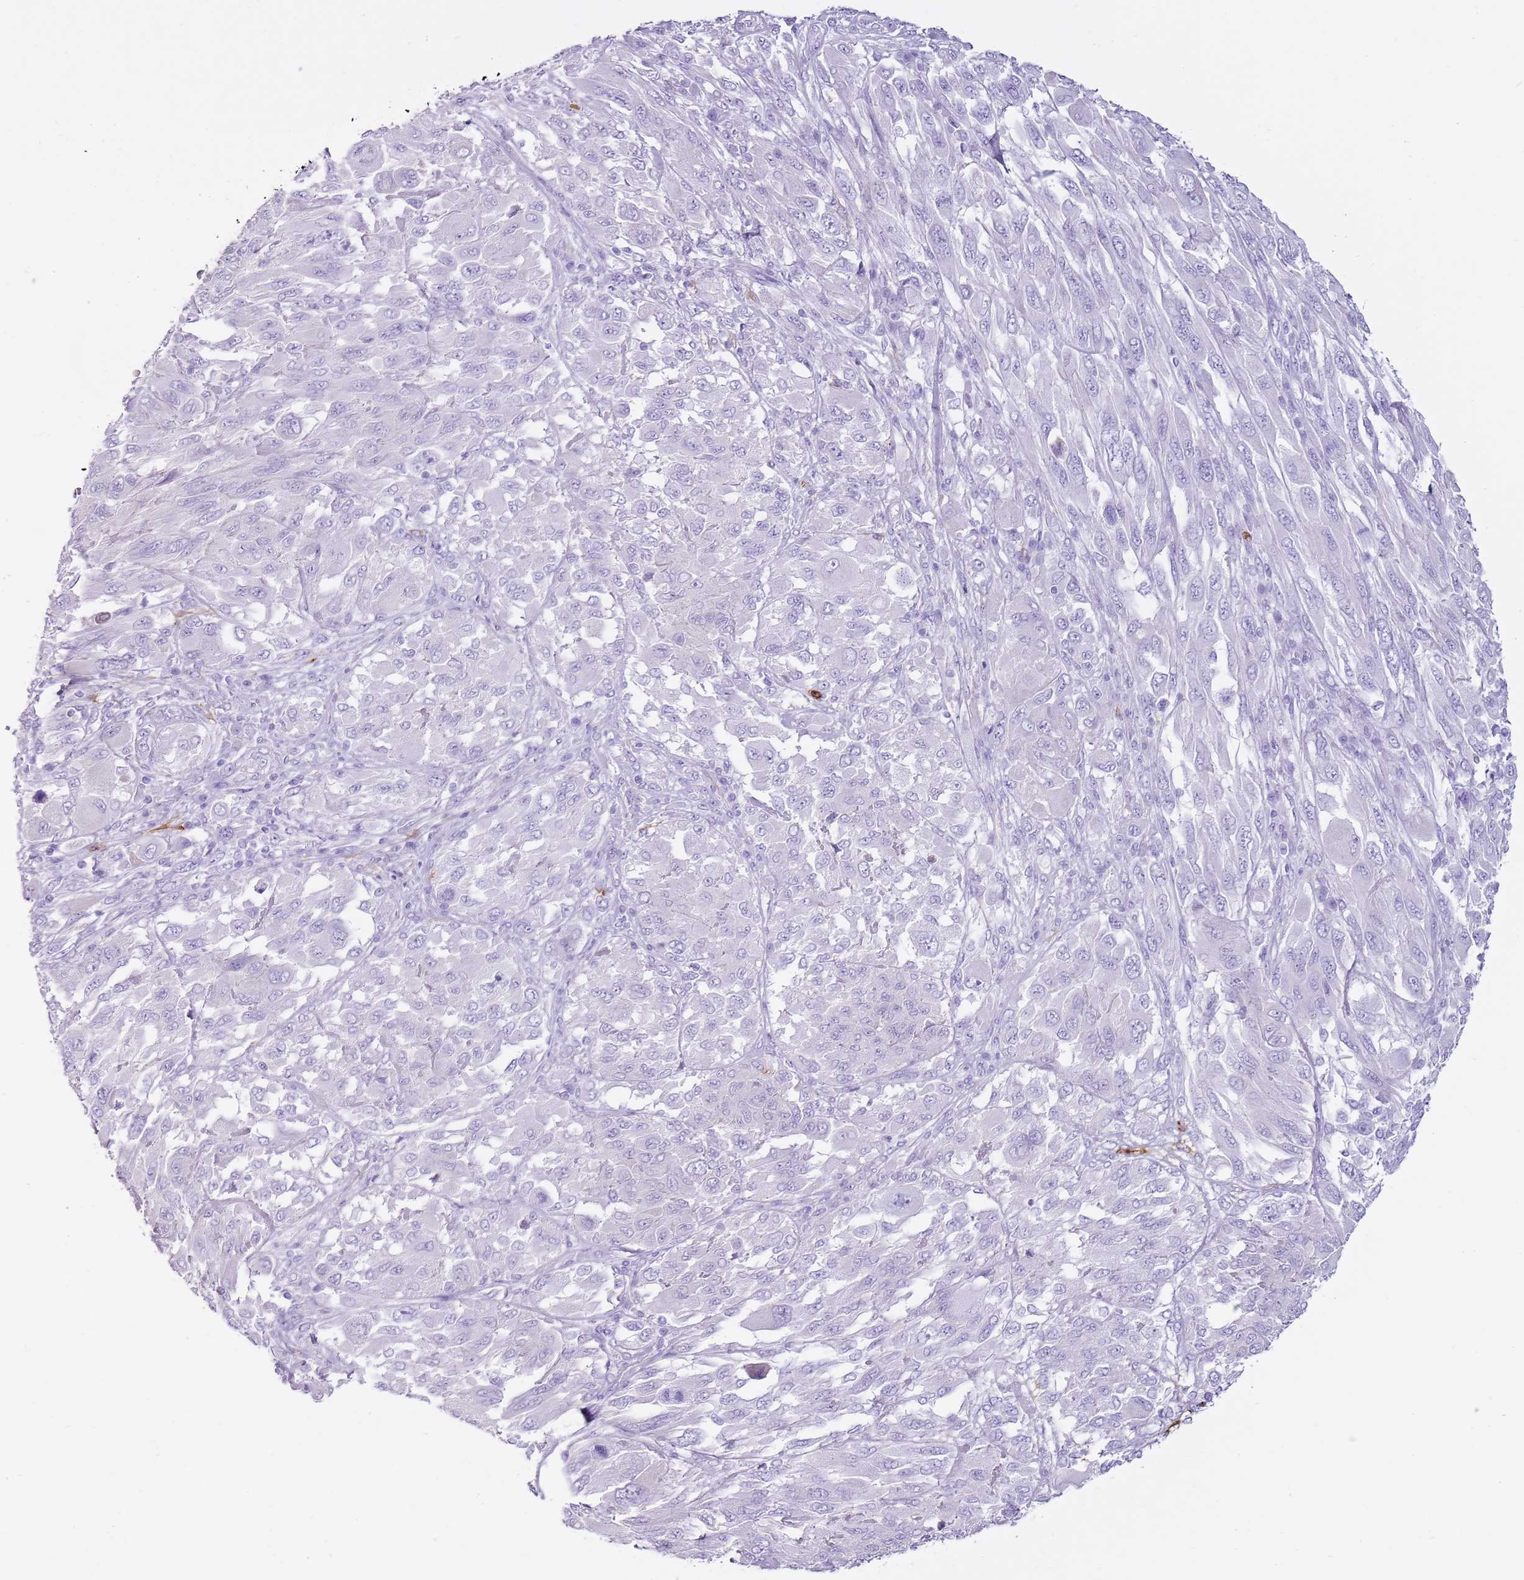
{"staining": {"intensity": "negative", "quantity": "none", "location": "none"}, "tissue": "melanoma", "cell_type": "Tumor cells", "image_type": "cancer", "snomed": [{"axis": "morphology", "description": "Malignant melanoma, NOS"}, {"axis": "topography", "description": "Skin"}], "caption": "Immunohistochemical staining of melanoma demonstrates no significant positivity in tumor cells. The staining is performed using DAB (3,3'-diaminobenzidine) brown chromogen with nuclei counter-stained in using hematoxylin.", "gene": "CD177", "patient": {"sex": "female", "age": 91}}